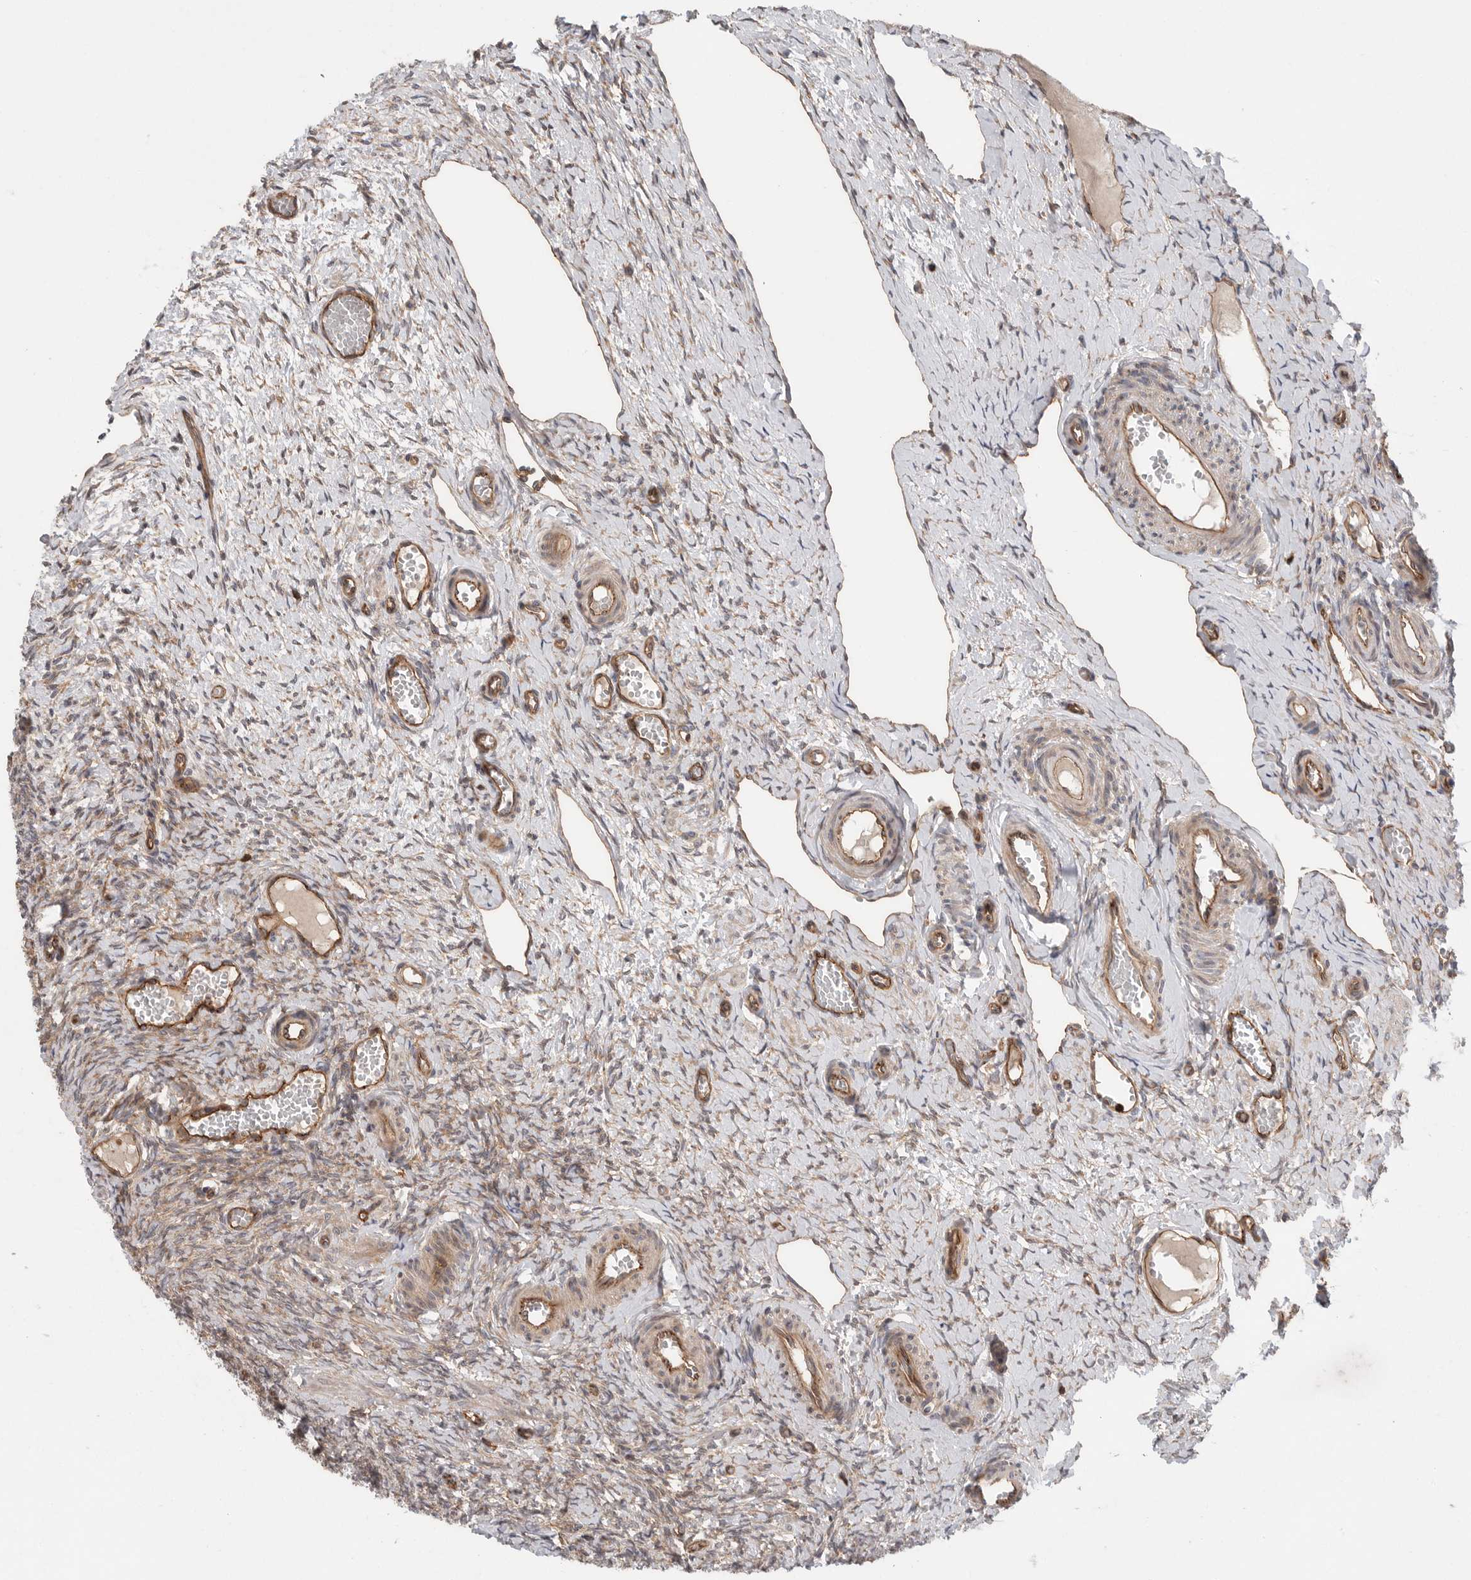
{"staining": {"intensity": "weak", "quantity": "25%-75%", "location": "cytoplasmic/membranous"}, "tissue": "ovary", "cell_type": "Ovarian stroma cells", "image_type": "normal", "snomed": [{"axis": "morphology", "description": "Adenocarcinoma, NOS"}, {"axis": "topography", "description": "Endometrium"}], "caption": "A photomicrograph of human ovary stained for a protein demonstrates weak cytoplasmic/membranous brown staining in ovarian stroma cells. (brown staining indicates protein expression, while blue staining denotes nuclei).", "gene": "PRKCH", "patient": {"sex": "female", "age": 32}}